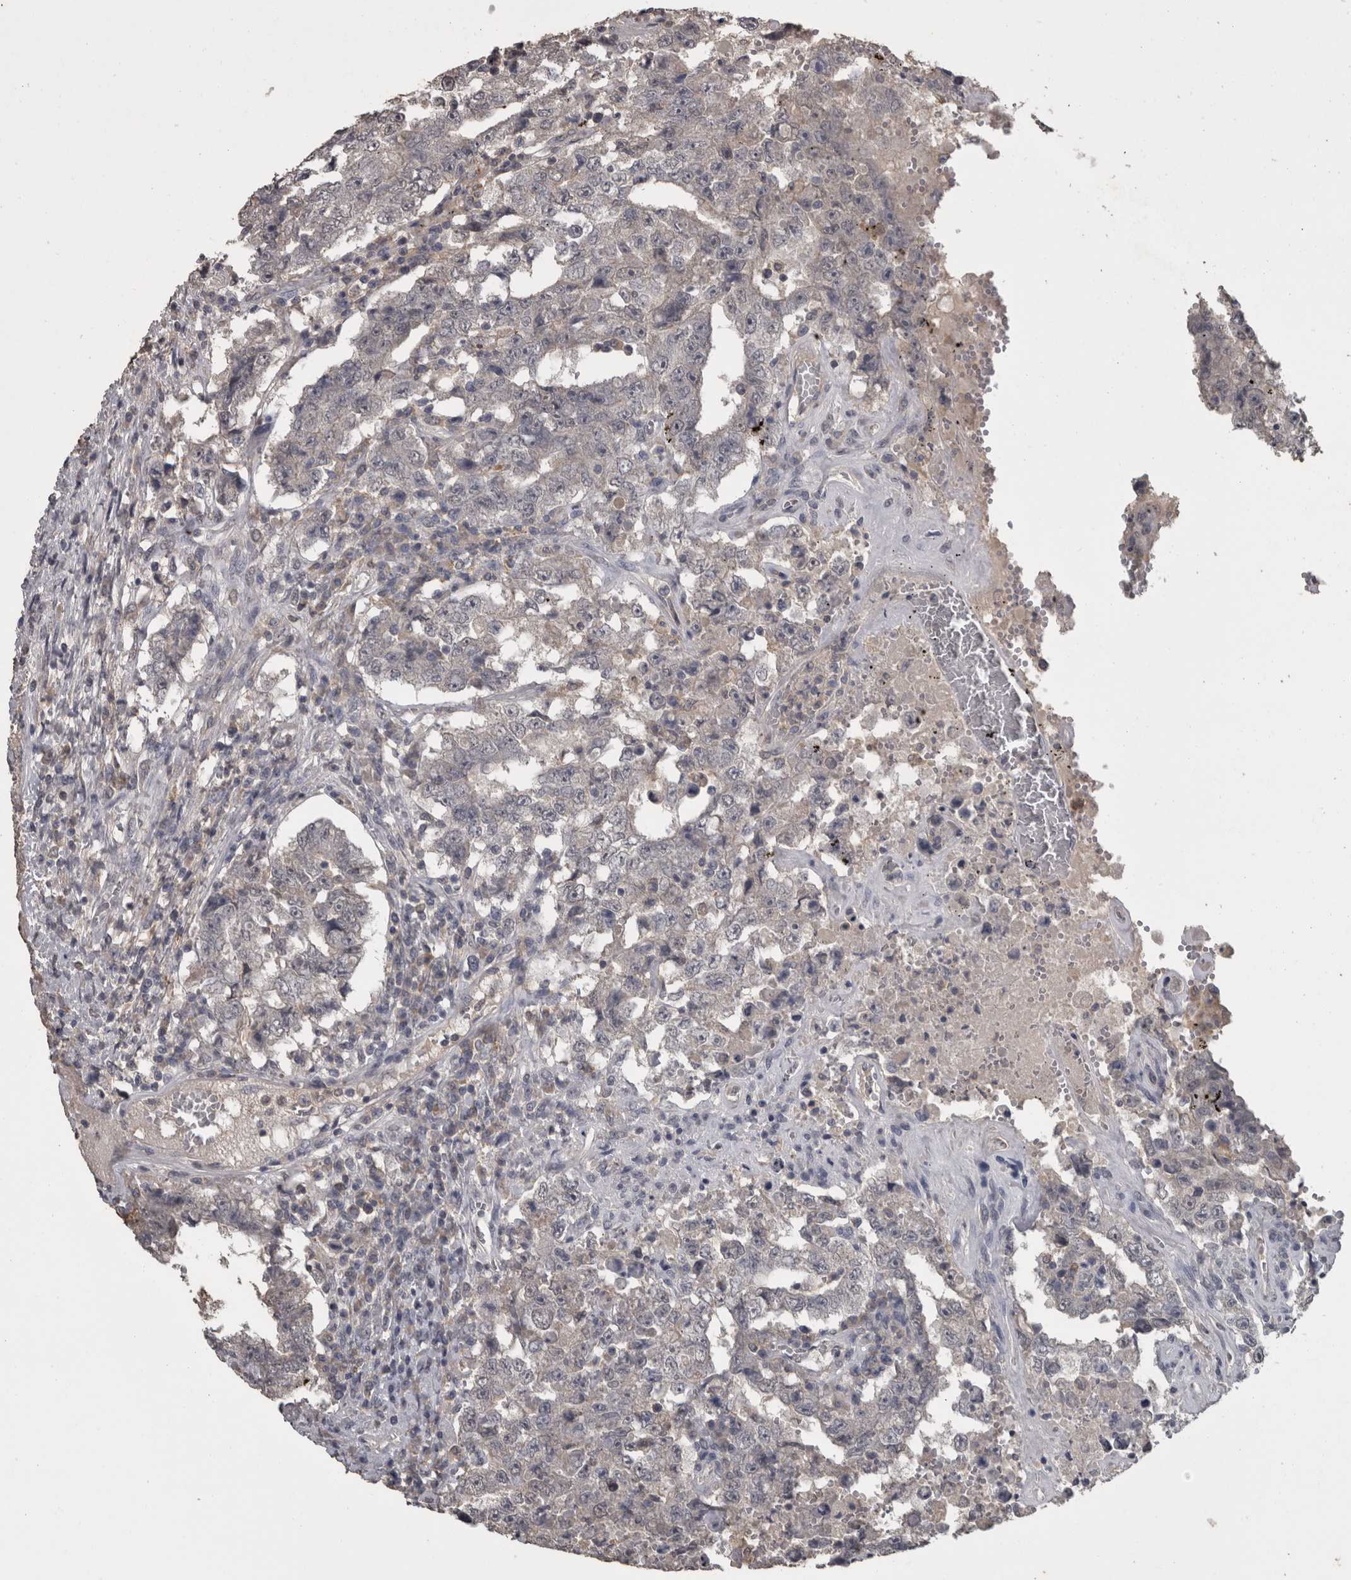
{"staining": {"intensity": "negative", "quantity": "none", "location": "none"}, "tissue": "testis cancer", "cell_type": "Tumor cells", "image_type": "cancer", "snomed": [{"axis": "morphology", "description": "Carcinoma, Embryonal, NOS"}, {"axis": "topography", "description": "Testis"}], "caption": "The photomicrograph exhibits no staining of tumor cells in testis cancer.", "gene": "PIK3AP1", "patient": {"sex": "male", "age": 26}}